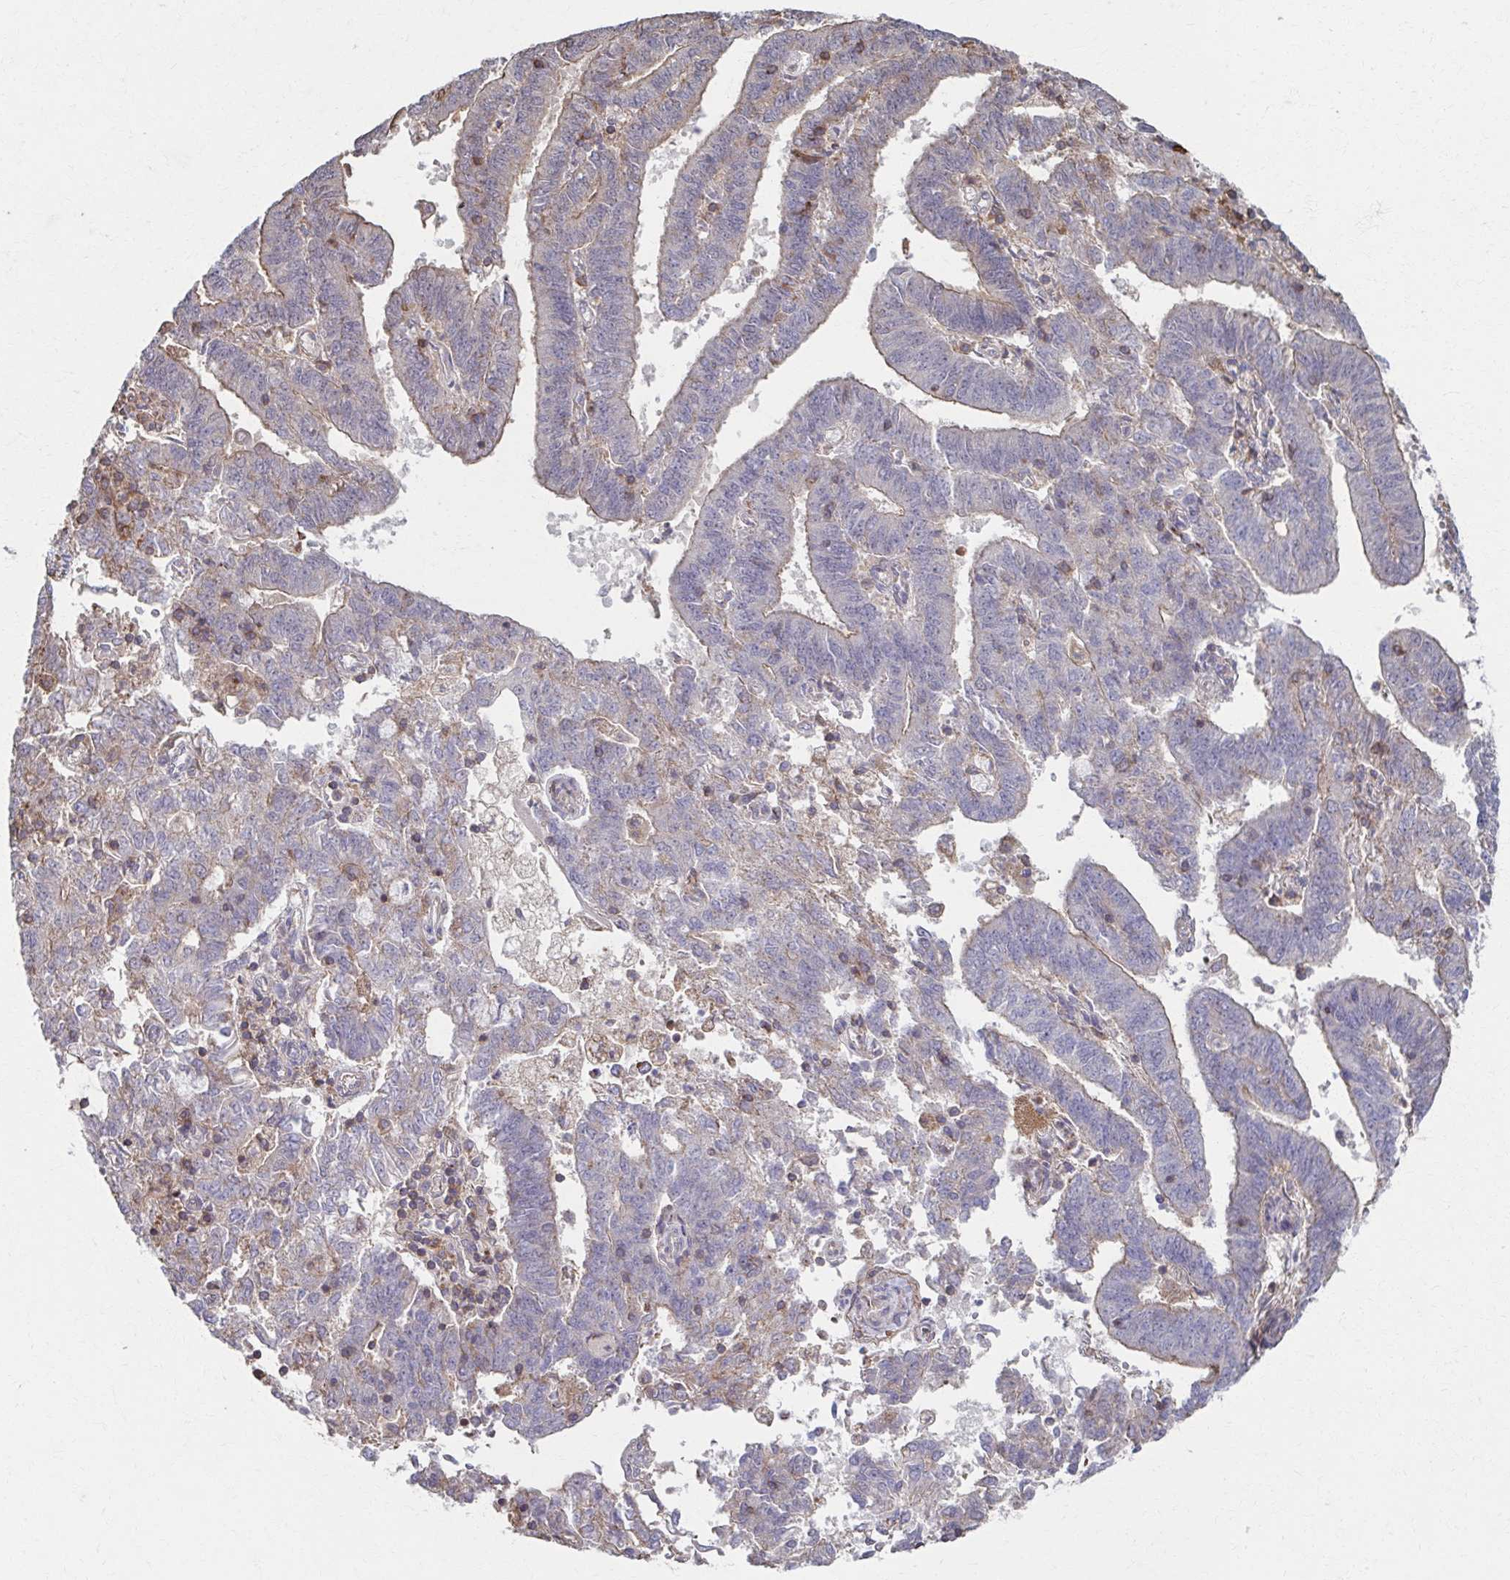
{"staining": {"intensity": "moderate", "quantity": "25%-75%", "location": "cytoplasmic/membranous"}, "tissue": "endometrial cancer", "cell_type": "Tumor cells", "image_type": "cancer", "snomed": [{"axis": "morphology", "description": "Adenocarcinoma, NOS"}, {"axis": "topography", "description": "Endometrium"}], "caption": "Protein staining of adenocarcinoma (endometrial) tissue displays moderate cytoplasmic/membranous positivity in about 25%-75% of tumor cells. The protein of interest is shown in brown color, while the nuclei are stained blue.", "gene": "KLHL34", "patient": {"sex": "female", "age": 82}}